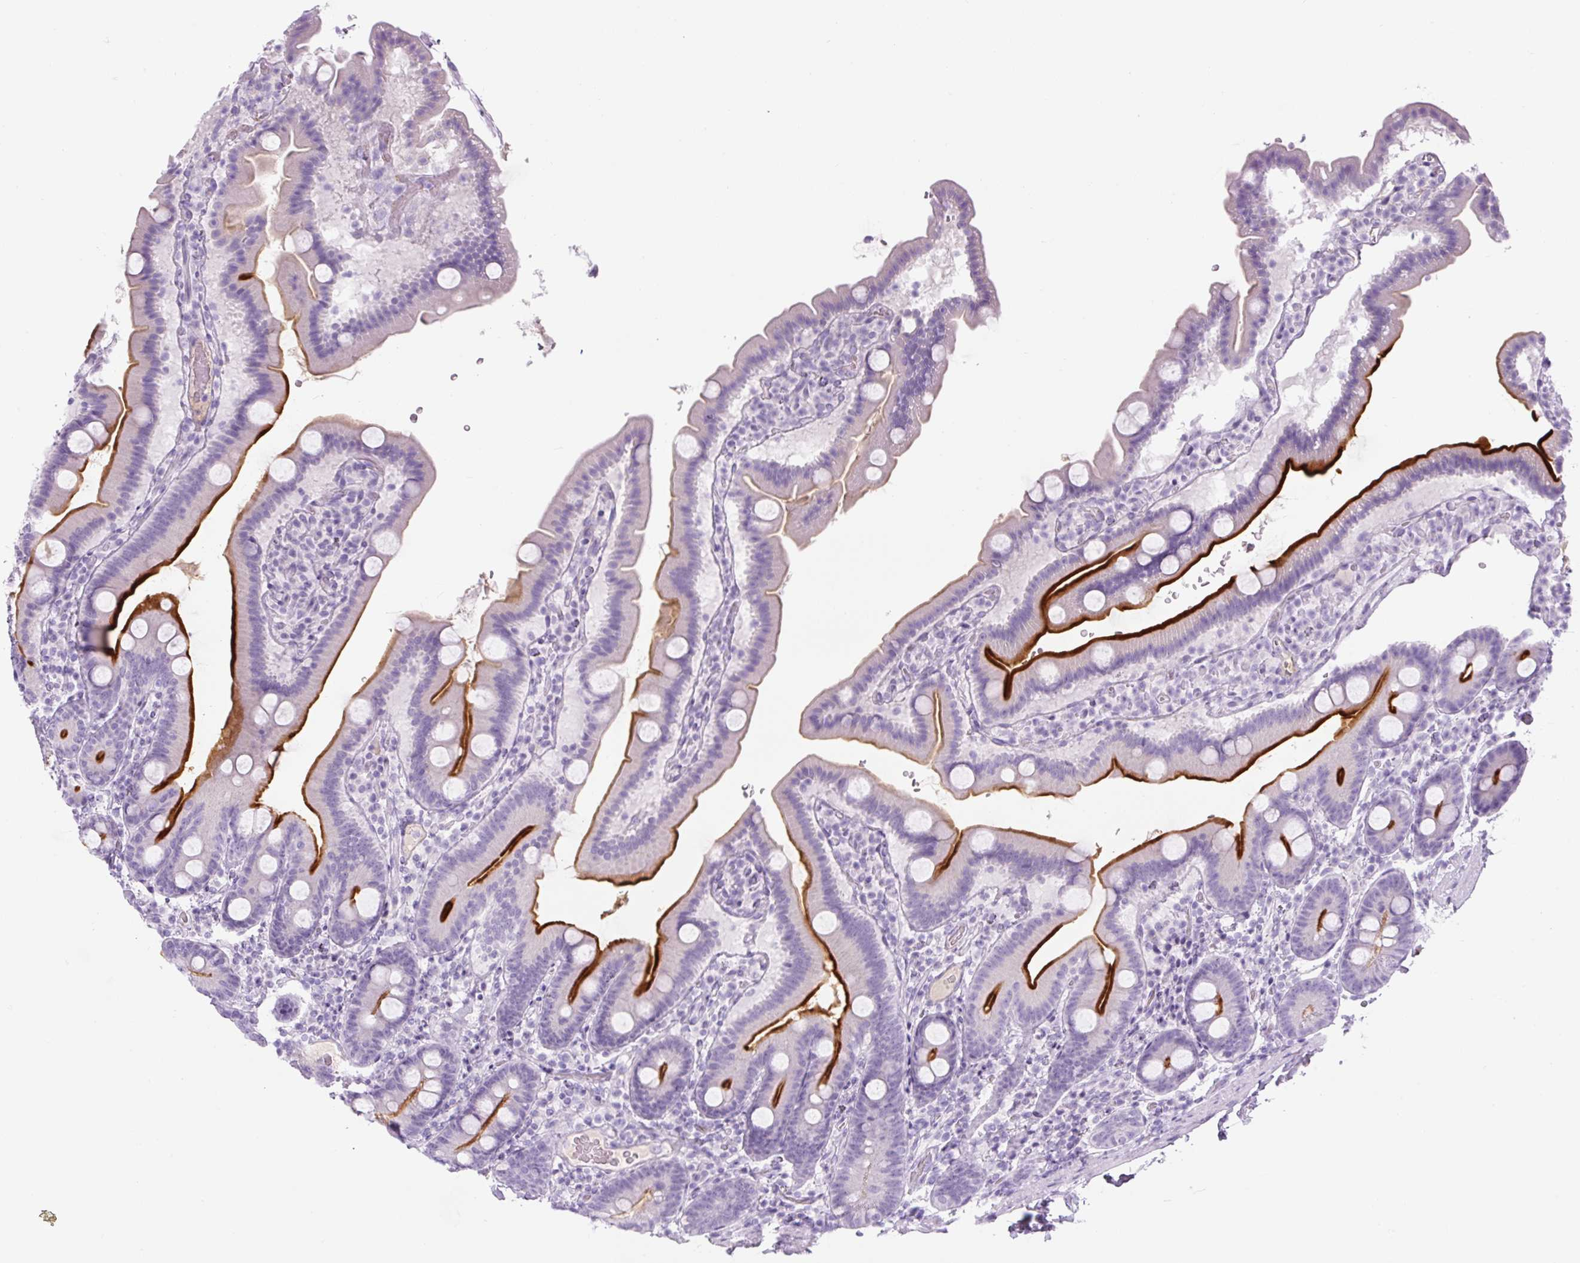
{"staining": {"intensity": "strong", "quantity": "25%-75%", "location": "cytoplasmic/membranous"}, "tissue": "duodenum", "cell_type": "Glandular cells", "image_type": "normal", "snomed": [{"axis": "morphology", "description": "Normal tissue, NOS"}, {"axis": "topography", "description": "Duodenum"}], "caption": "High-magnification brightfield microscopy of benign duodenum stained with DAB (3,3'-diaminobenzidine) (brown) and counterstained with hematoxylin (blue). glandular cells exhibit strong cytoplasmic/membranous staining is seen in approximately25%-75% of cells.", "gene": "RSPO4", "patient": {"sex": "male", "age": 55}}